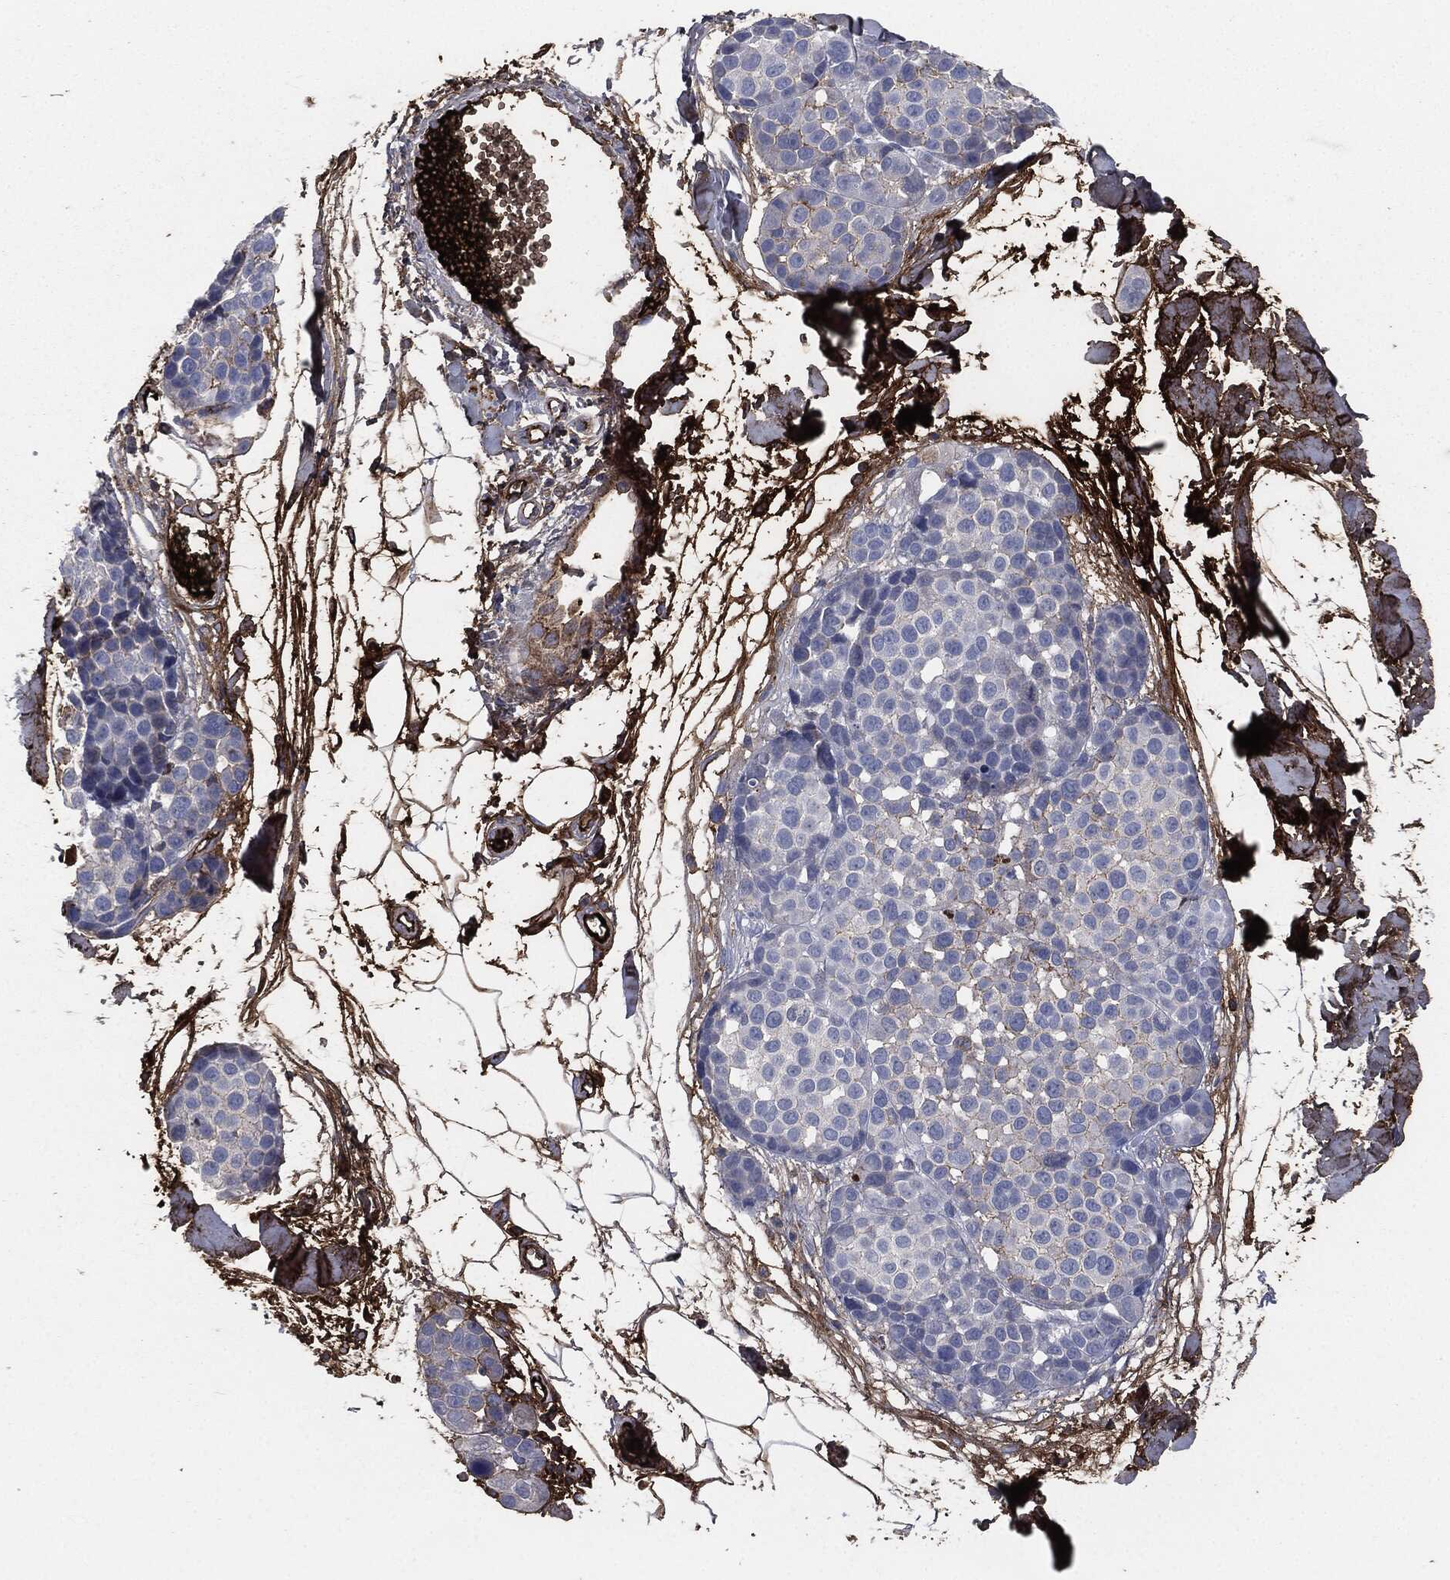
{"staining": {"intensity": "negative", "quantity": "none", "location": "none"}, "tissue": "melanoma", "cell_type": "Tumor cells", "image_type": "cancer", "snomed": [{"axis": "morphology", "description": "Malignant melanoma, NOS"}, {"axis": "topography", "description": "Skin"}], "caption": "Malignant melanoma was stained to show a protein in brown. There is no significant expression in tumor cells. Brightfield microscopy of immunohistochemistry stained with DAB (brown) and hematoxylin (blue), captured at high magnification.", "gene": "APOB", "patient": {"sex": "female", "age": 86}}